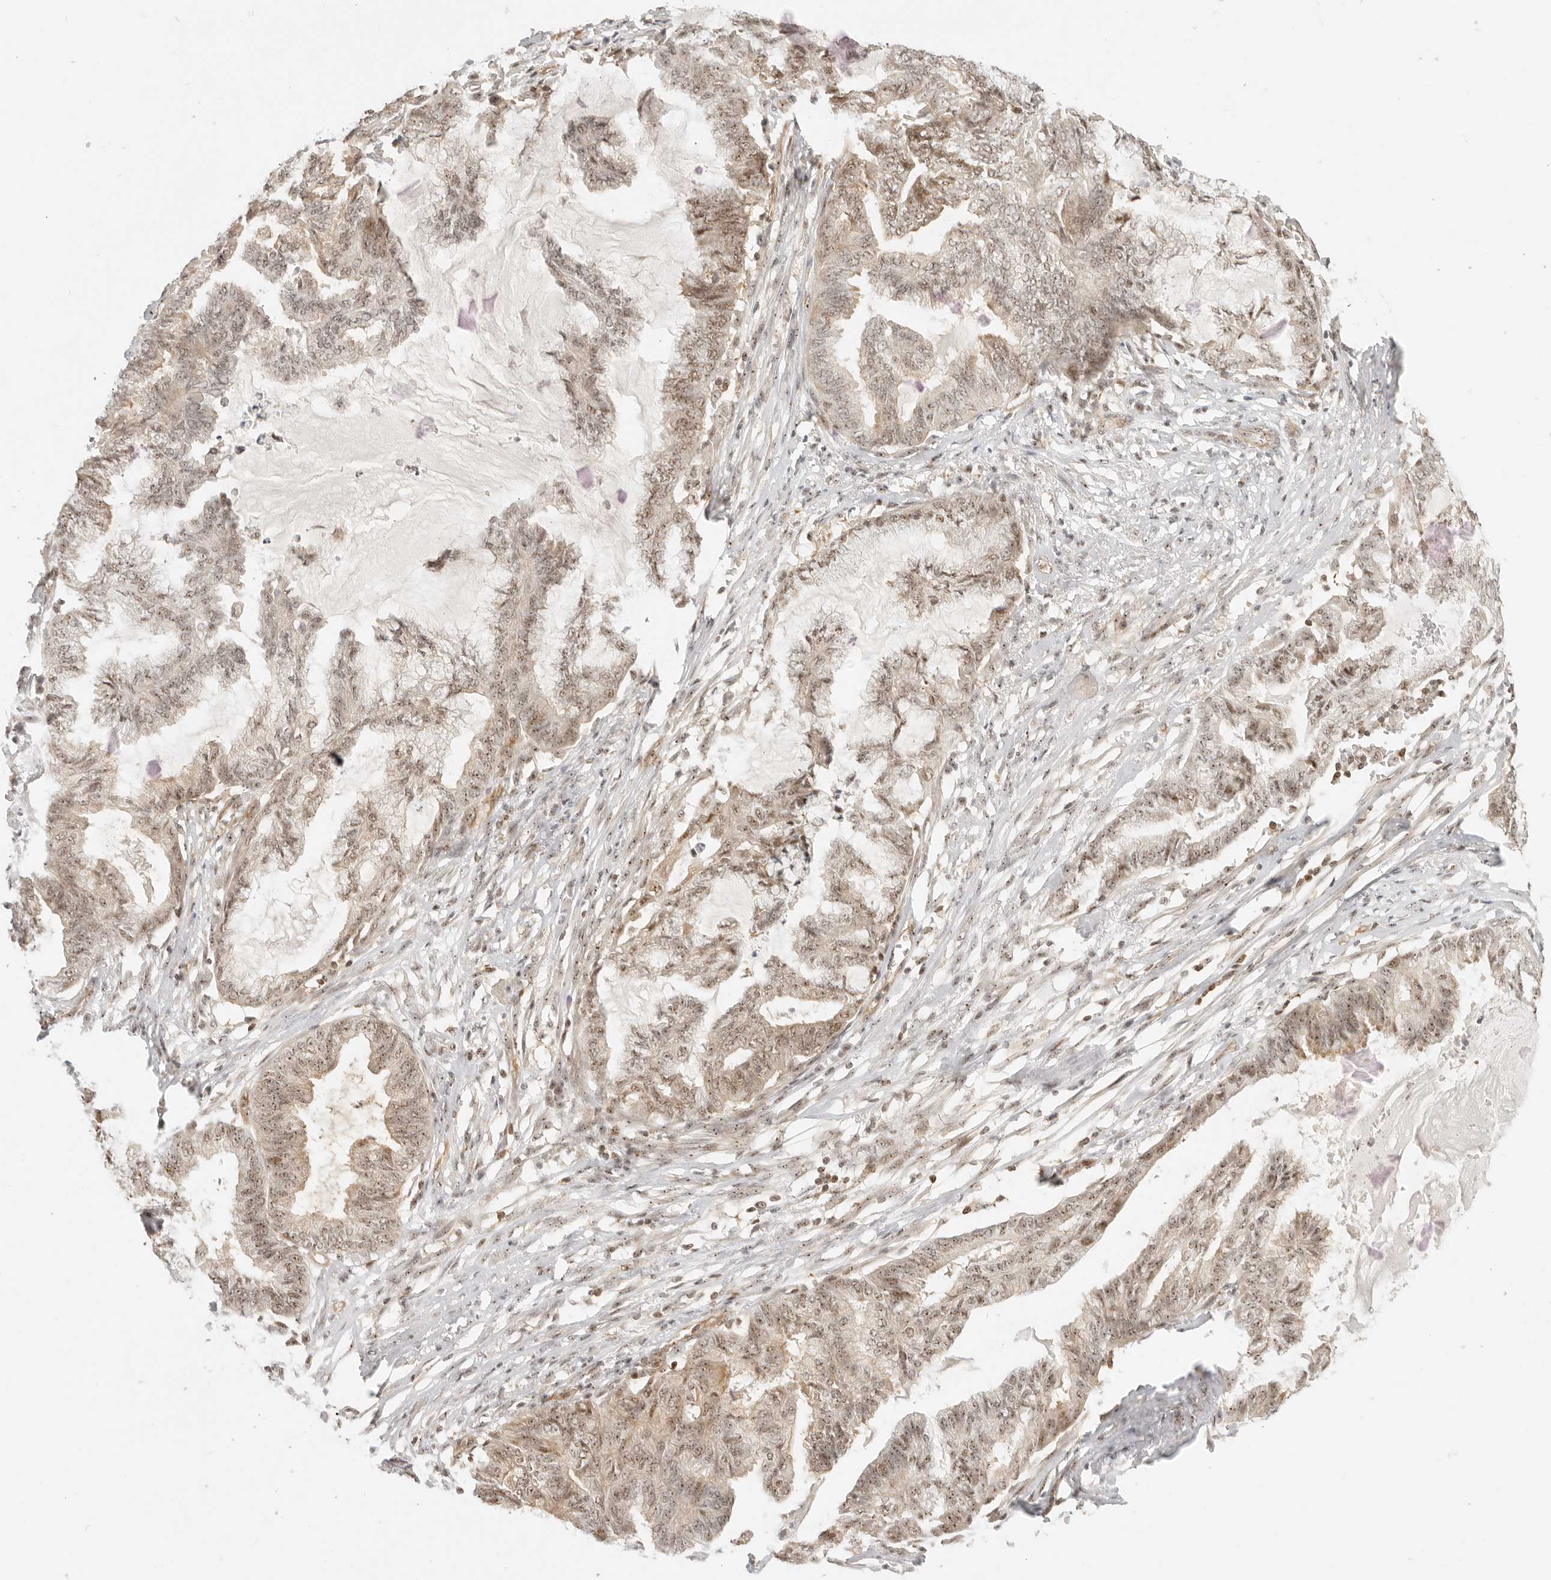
{"staining": {"intensity": "weak", "quantity": ">75%", "location": "nuclear"}, "tissue": "endometrial cancer", "cell_type": "Tumor cells", "image_type": "cancer", "snomed": [{"axis": "morphology", "description": "Adenocarcinoma, NOS"}, {"axis": "topography", "description": "Endometrium"}], "caption": "Endometrial cancer (adenocarcinoma) stained for a protein reveals weak nuclear positivity in tumor cells.", "gene": "BAP1", "patient": {"sex": "female", "age": 86}}